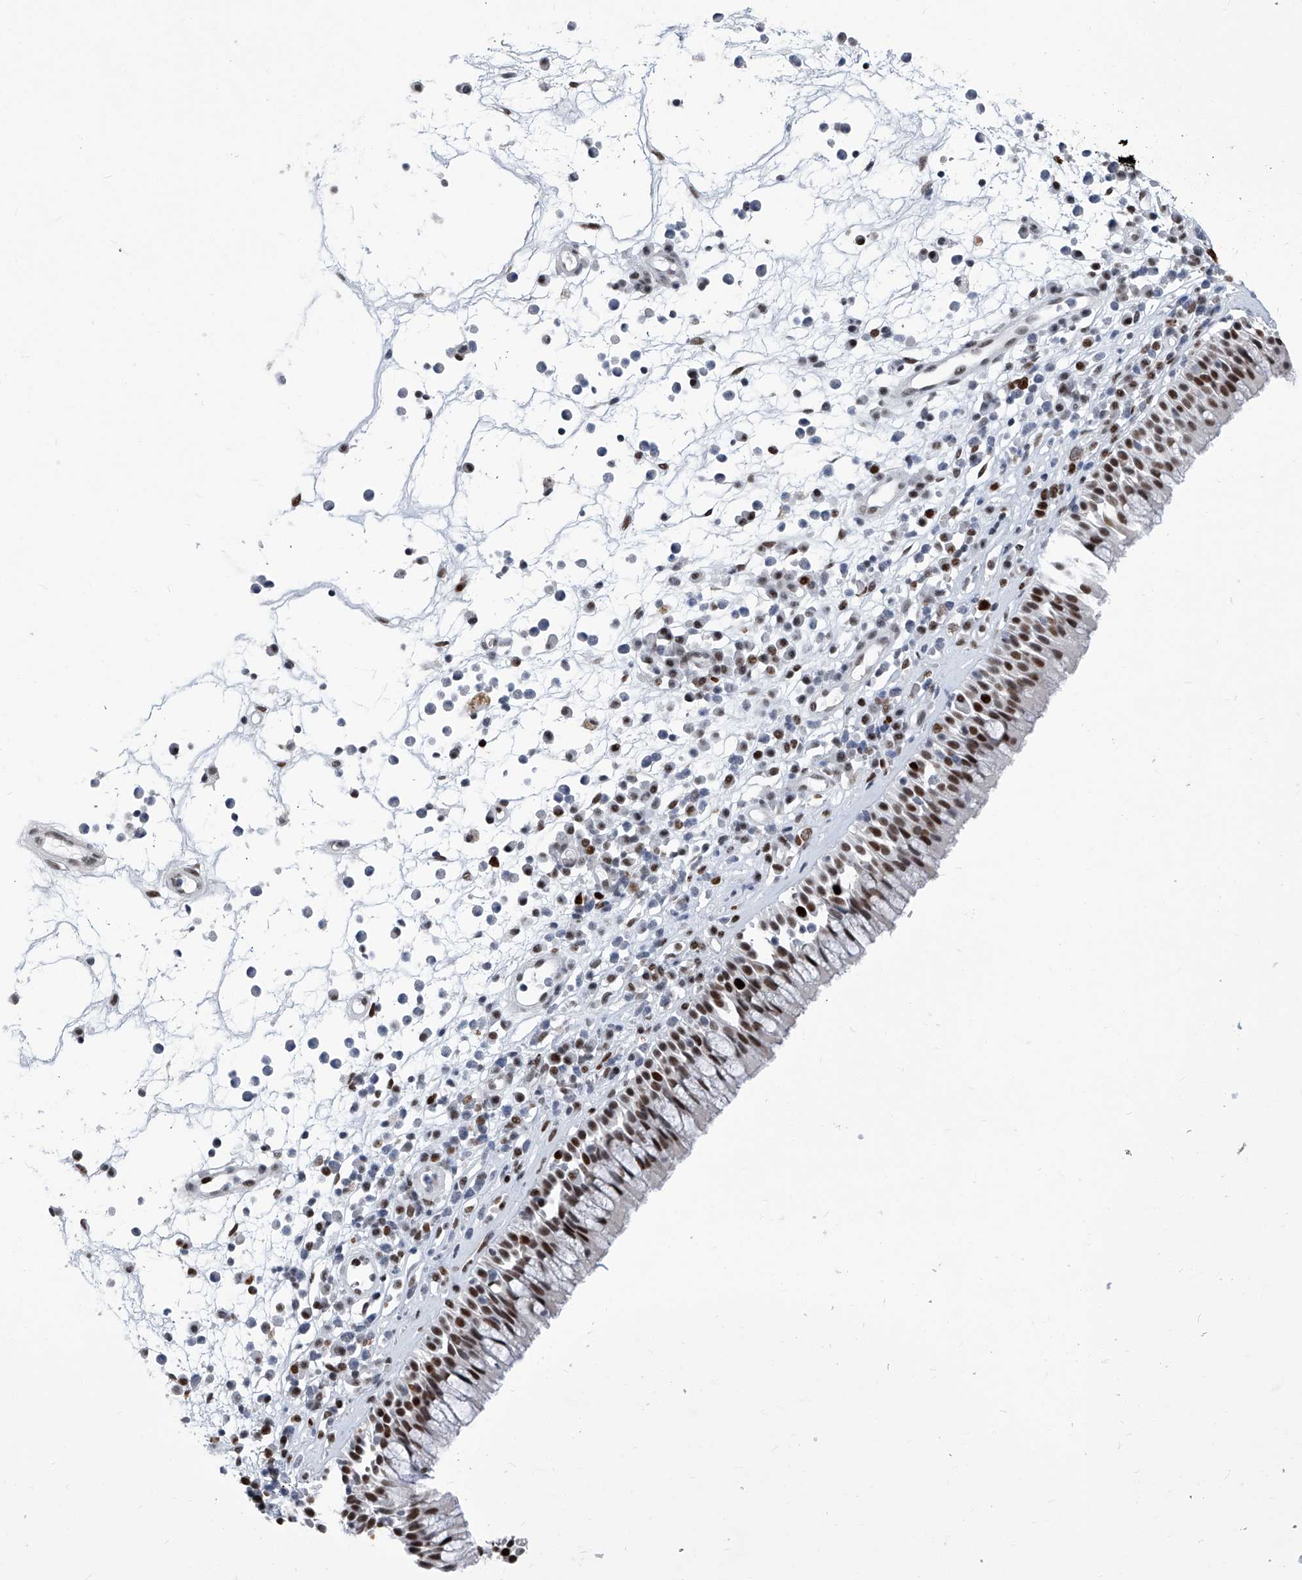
{"staining": {"intensity": "strong", "quantity": ">75%", "location": "nuclear"}, "tissue": "nasopharynx", "cell_type": "Respiratory epithelial cells", "image_type": "normal", "snomed": [{"axis": "morphology", "description": "Normal tissue, NOS"}, {"axis": "morphology", "description": "Inflammation, NOS"}, {"axis": "morphology", "description": "Malignant melanoma, Metastatic site"}, {"axis": "topography", "description": "Nasopharynx"}], "caption": "High-magnification brightfield microscopy of normal nasopharynx stained with DAB (brown) and counterstained with hematoxylin (blue). respiratory epithelial cells exhibit strong nuclear positivity is seen in approximately>75% of cells. (DAB = brown stain, brightfield microscopy at high magnification).", "gene": "PCNA", "patient": {"sex": "male", "age": 70}}